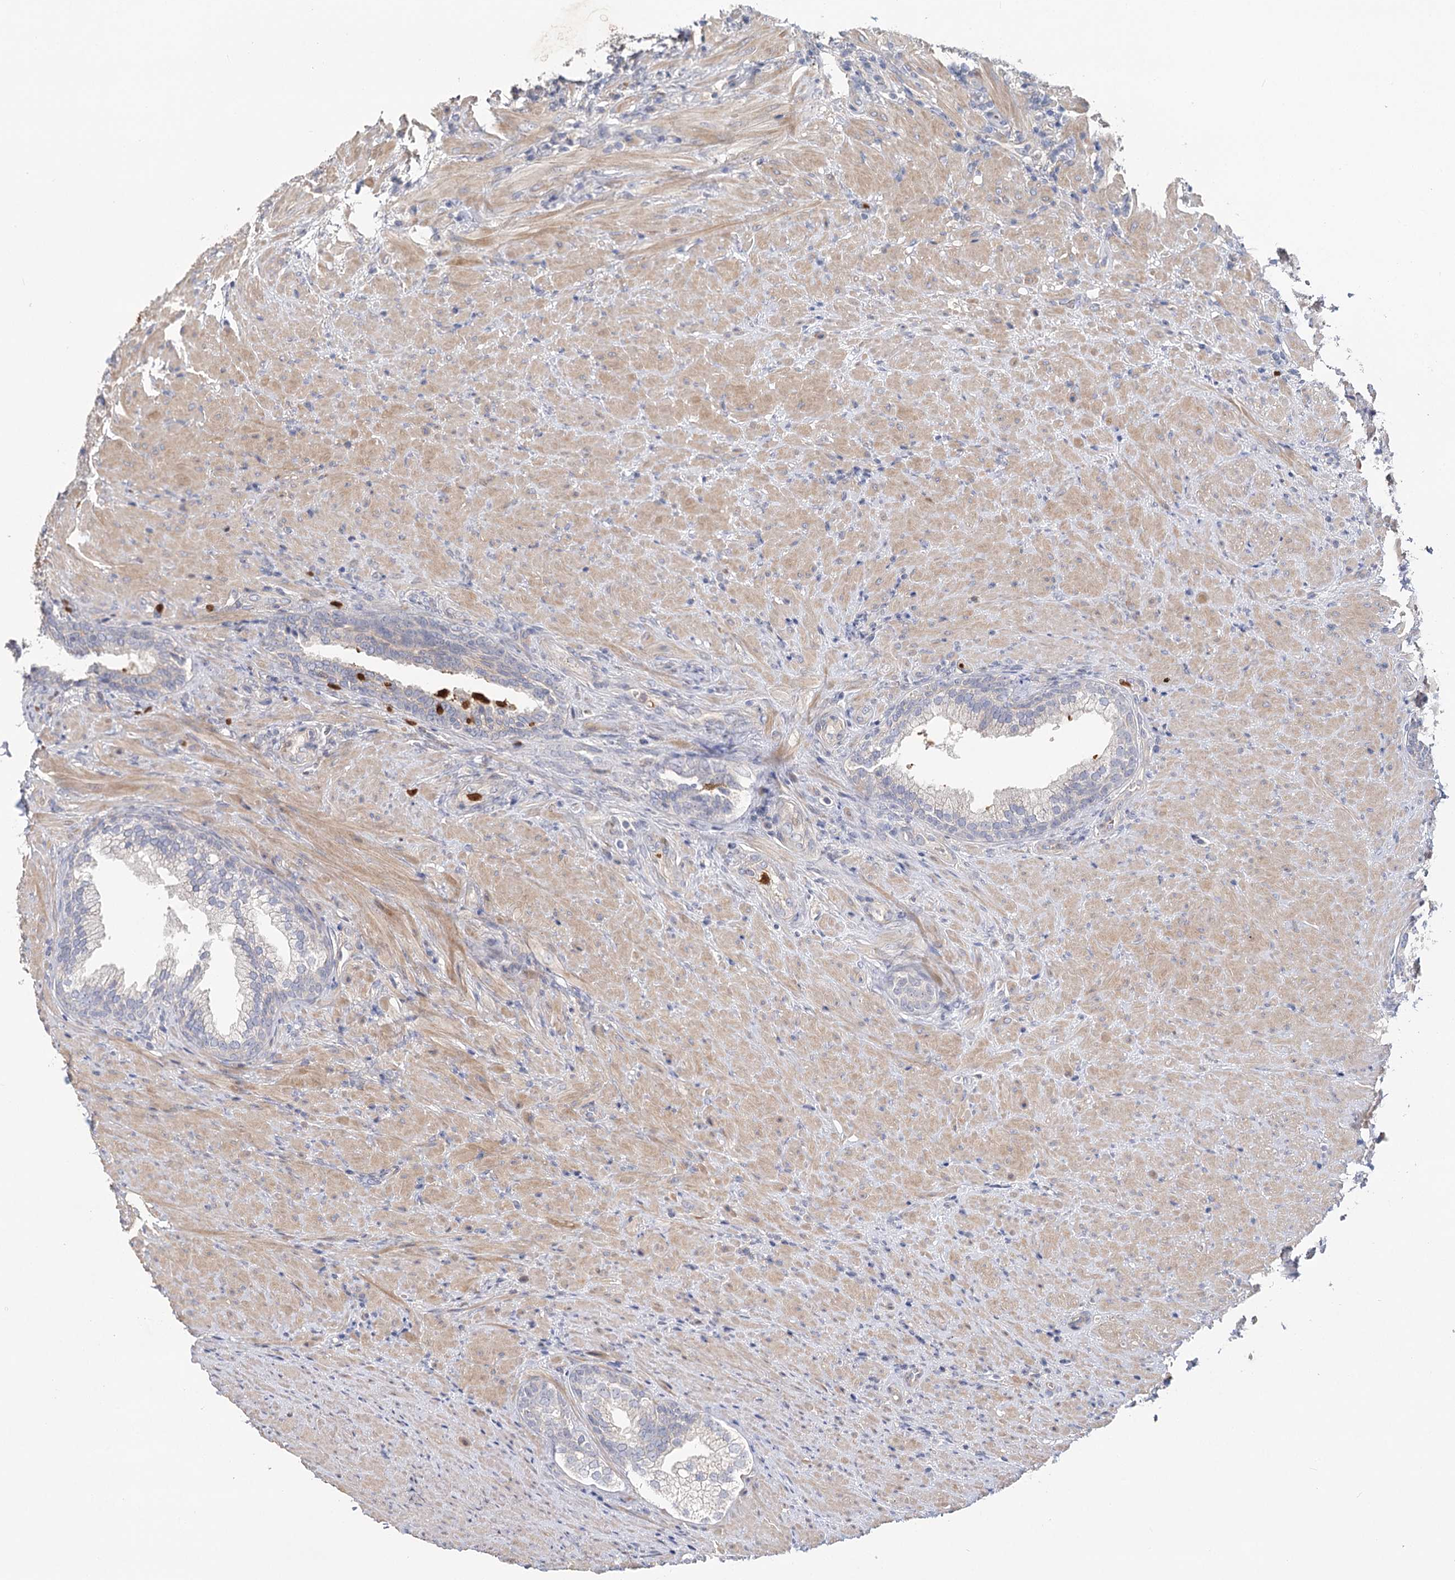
{"staining": {"intensity": "negative", "quantity": "none", "location": "none"}, "tissue": "prostate", "cell_type": "Glandular cells", "image_type": "normal", "snomed": [{"axis": "morphology", "description": "Normal tissue, NOS"}, {"axis": "topography", "description": "Prostate"}], "caption": "Immunohistochemistry (IHC) photomicrograph of unremarkable prostate stained for a protein (brown), which shows no expression in glandular cells. (DAB (3,3'-diaminobenzidine) IHC visualized using brightfield microscopy, high magnification).", "gene": "EPB41L5", "patient": {"sex": "male", "age": 76}}